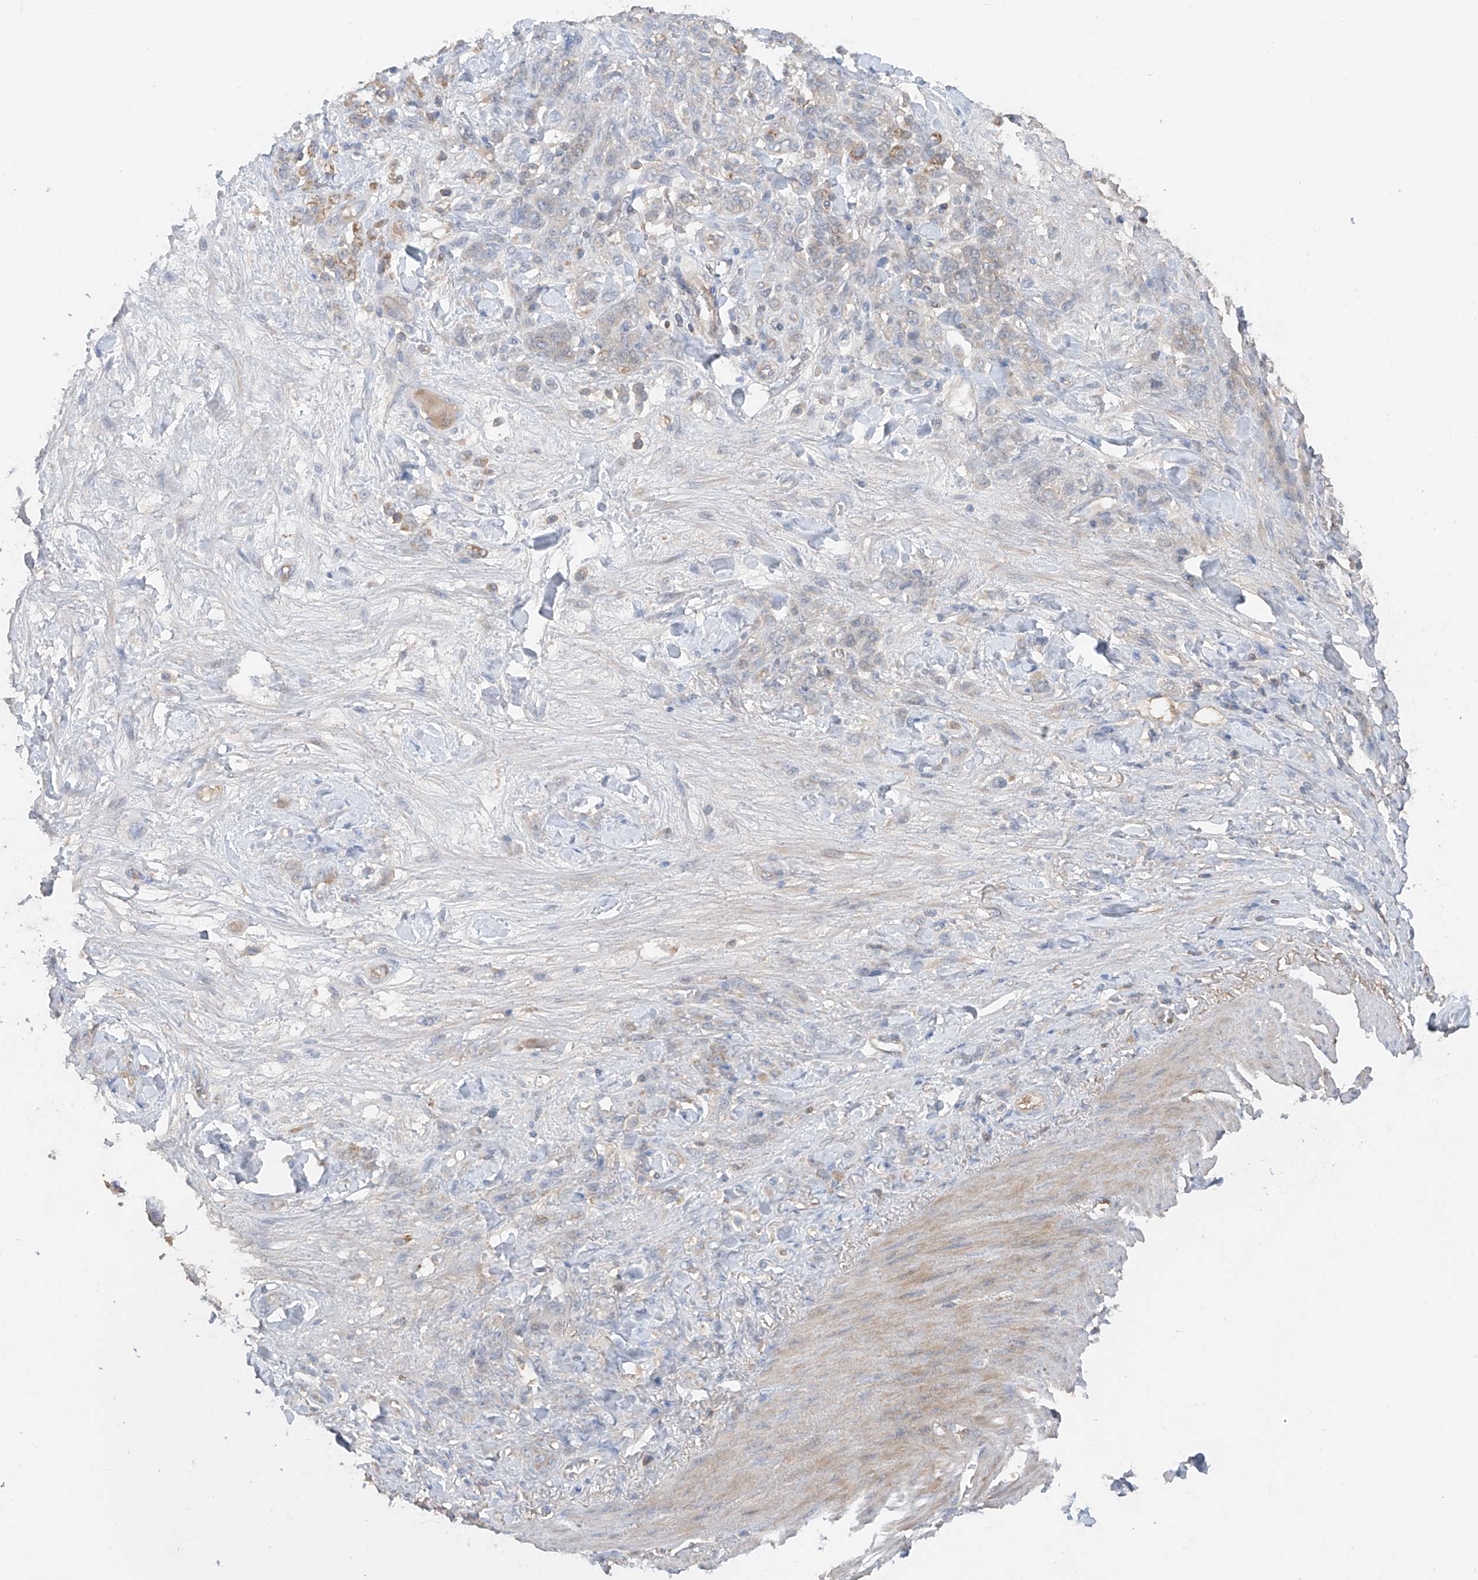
{"staining": {"intensity": "negative", "quantity": "none", "location": "none"}, "tissue": "stomach cancer", "cell_type": "Tumor cells", "image_type": "cancer", "snomed": [{"axis": "morphology", "description": "Normal tissue, NOS"}, {"axis": "morphology", "description": "Adenocarcinoma, NOS"}, {"axis": "topography", "description": "Stomach"}], "caption": "Tumor cells show no significant expression in stomach cancer.", "gene": "CACNA2D4", "patient": {"sex": "male", "age": 82}}